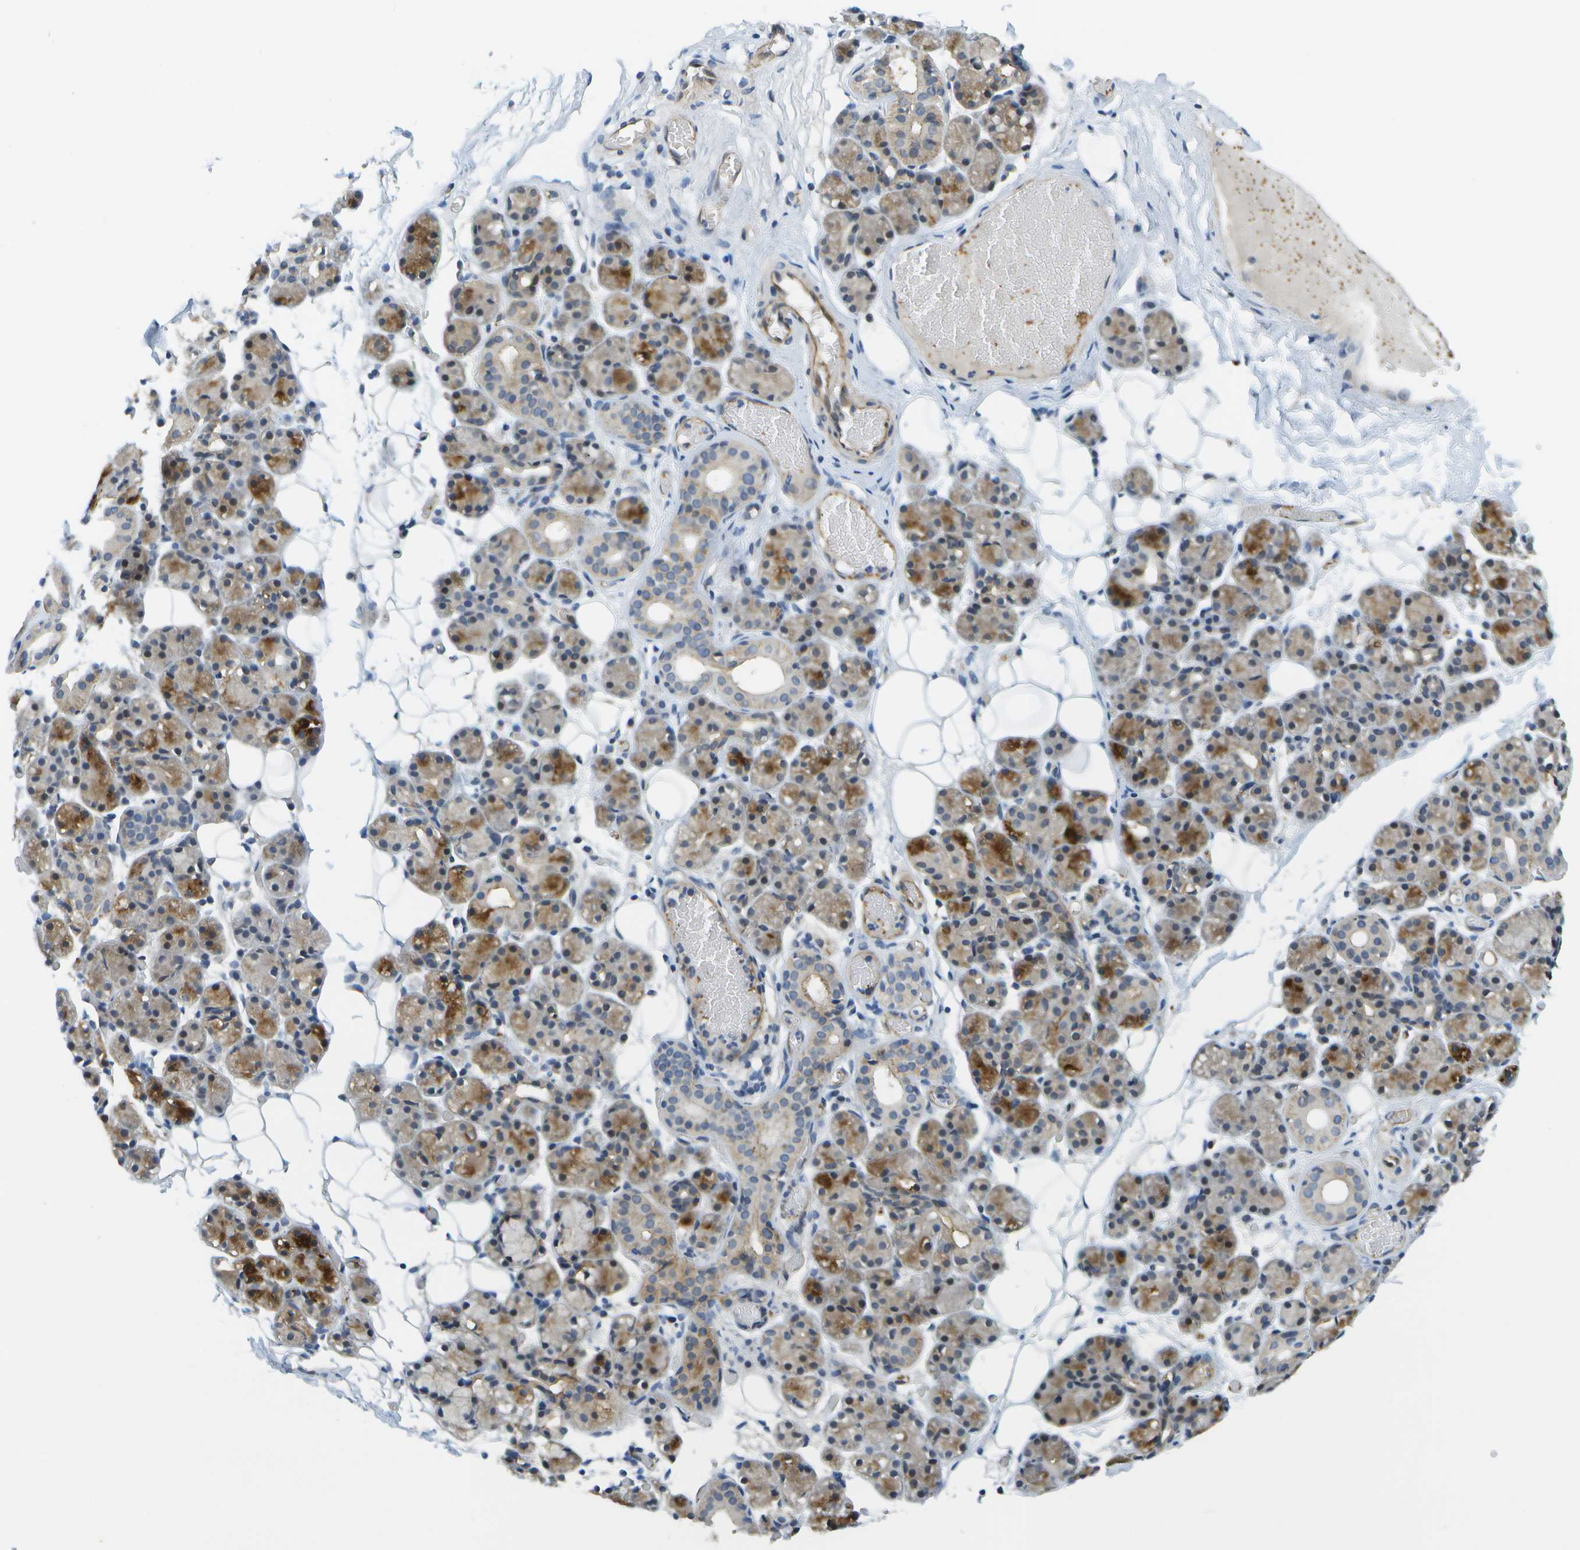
{"staining": {"intensity": "moderate", "quantity": ">75%", "location": "cytoplasmic/membranous"}, "tissue": "salivary gland", "cell_type": "Glandular cells", "image_type": "normal", "snomed": [{"axis": "morphology", "description": "Normal tissue, NOS"}, {"axis": "topography", "description": "Salivary gland"}], "caption": "High-power microscopy captured an IHC photomicrograph of normal salivary gland, revealing moderate cytoplasmic/membranous staining in approximately >75% of glandular cells. (DAB (3,3'-diaminobenzidine) IHC, brown staining for protein, blue staining for nuclei).", "gene": "KIAA0040", "patient": {"sex": "male", "age": 63}}